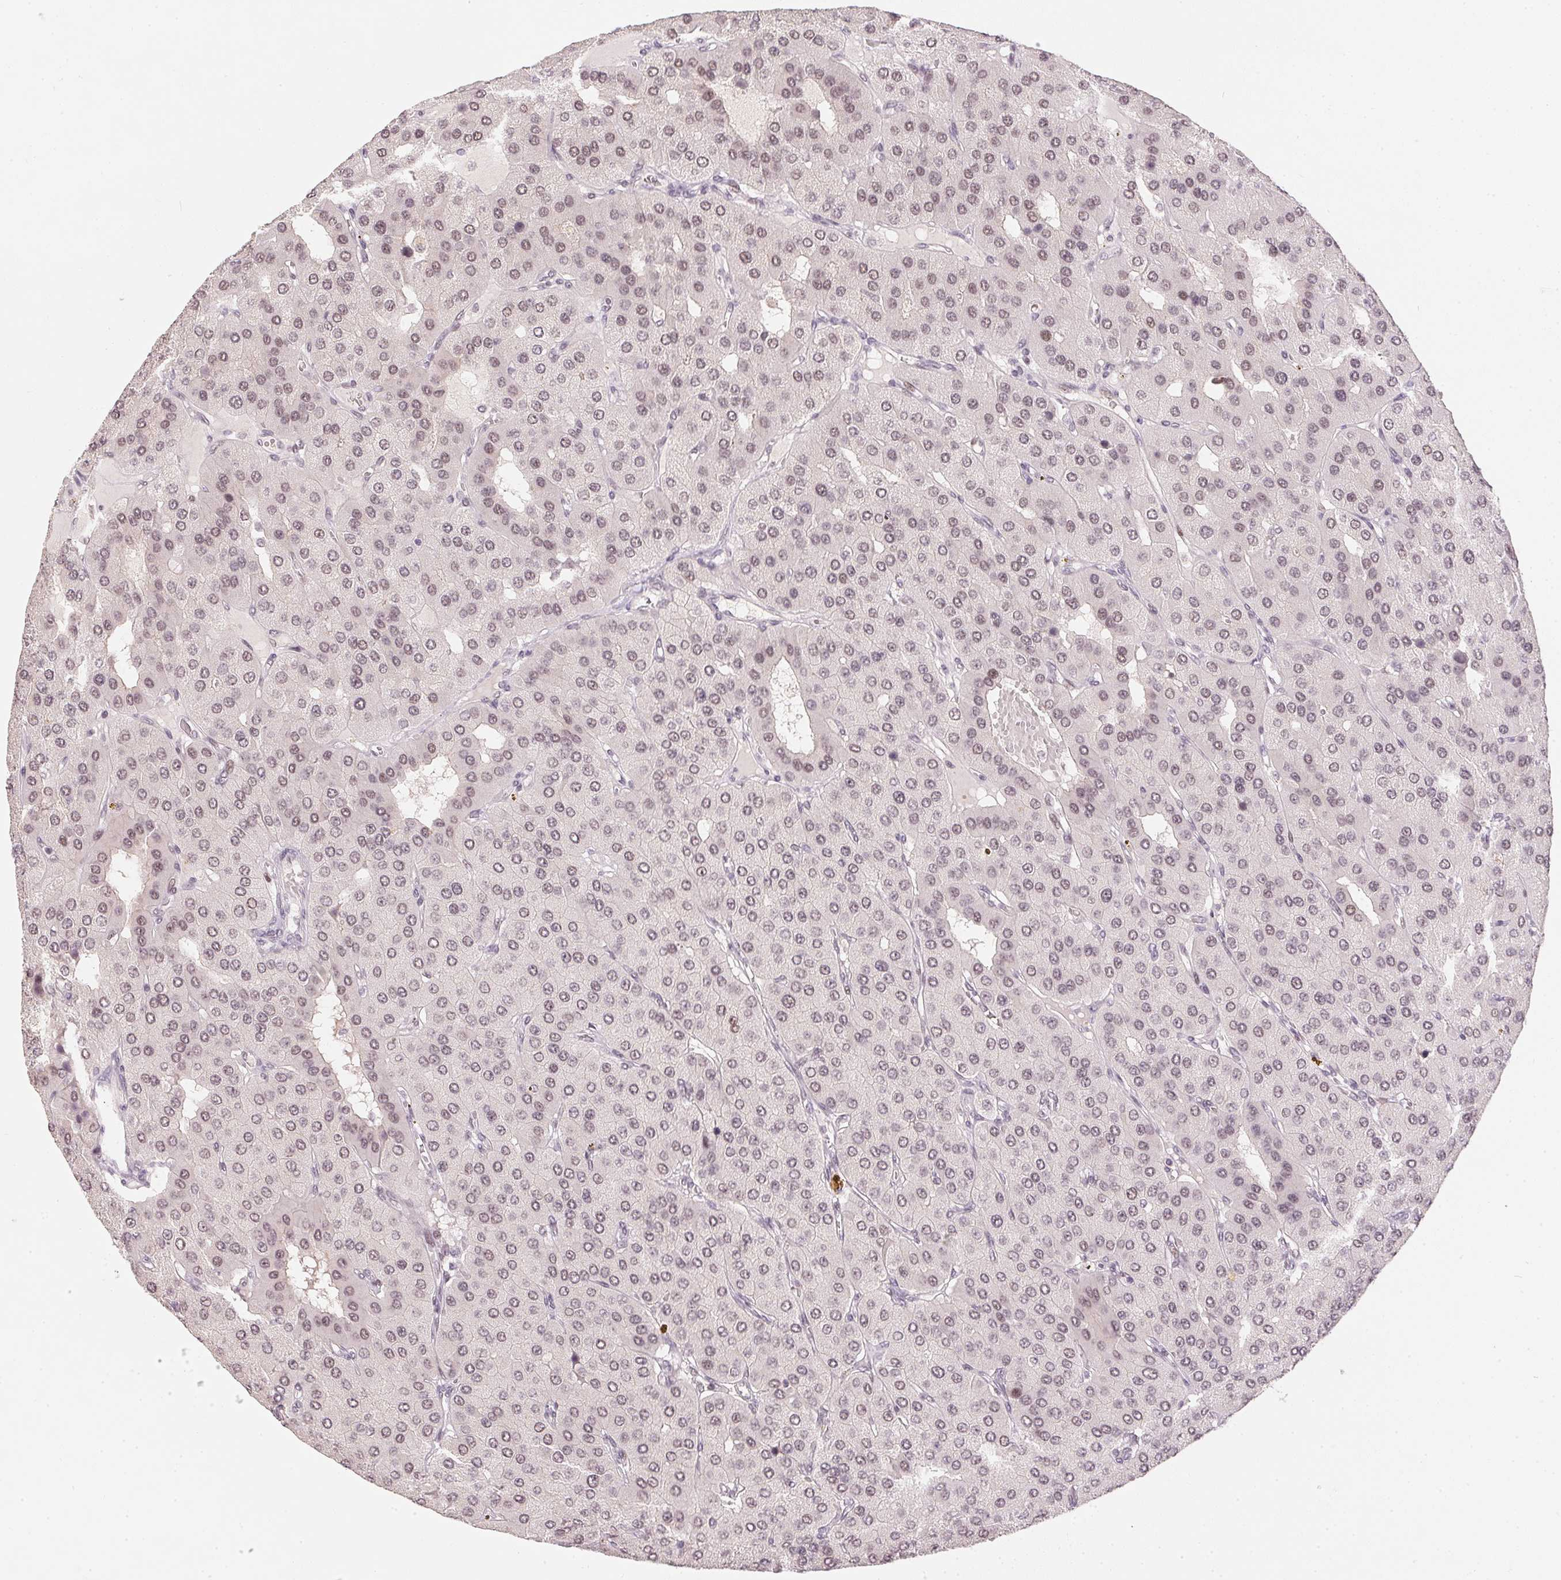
{"staining": {"intensity": "weak", "quantity": ">75%", "location": "nuclear"}, "tissue": "parathyroid gland", "cell_type": "Glandular cells", "image_type": "normal", "snomed": [{"axis": "morphology", "description": "Normal tissue, NOS"}, {"axis": "morphology", "description": "Adenoma, NOS"}, {"axis": "topography", "description": "Parathyroid gland"}], "caption": "IHC histopathology image of benign human parathyroid gland stained for a protein (brown), which demonstrates low levels of weak nuclear positivity in about >75% of glandular cells.", "gene": "KDM4D", "patient": {"sex": "female", "age": 86}}